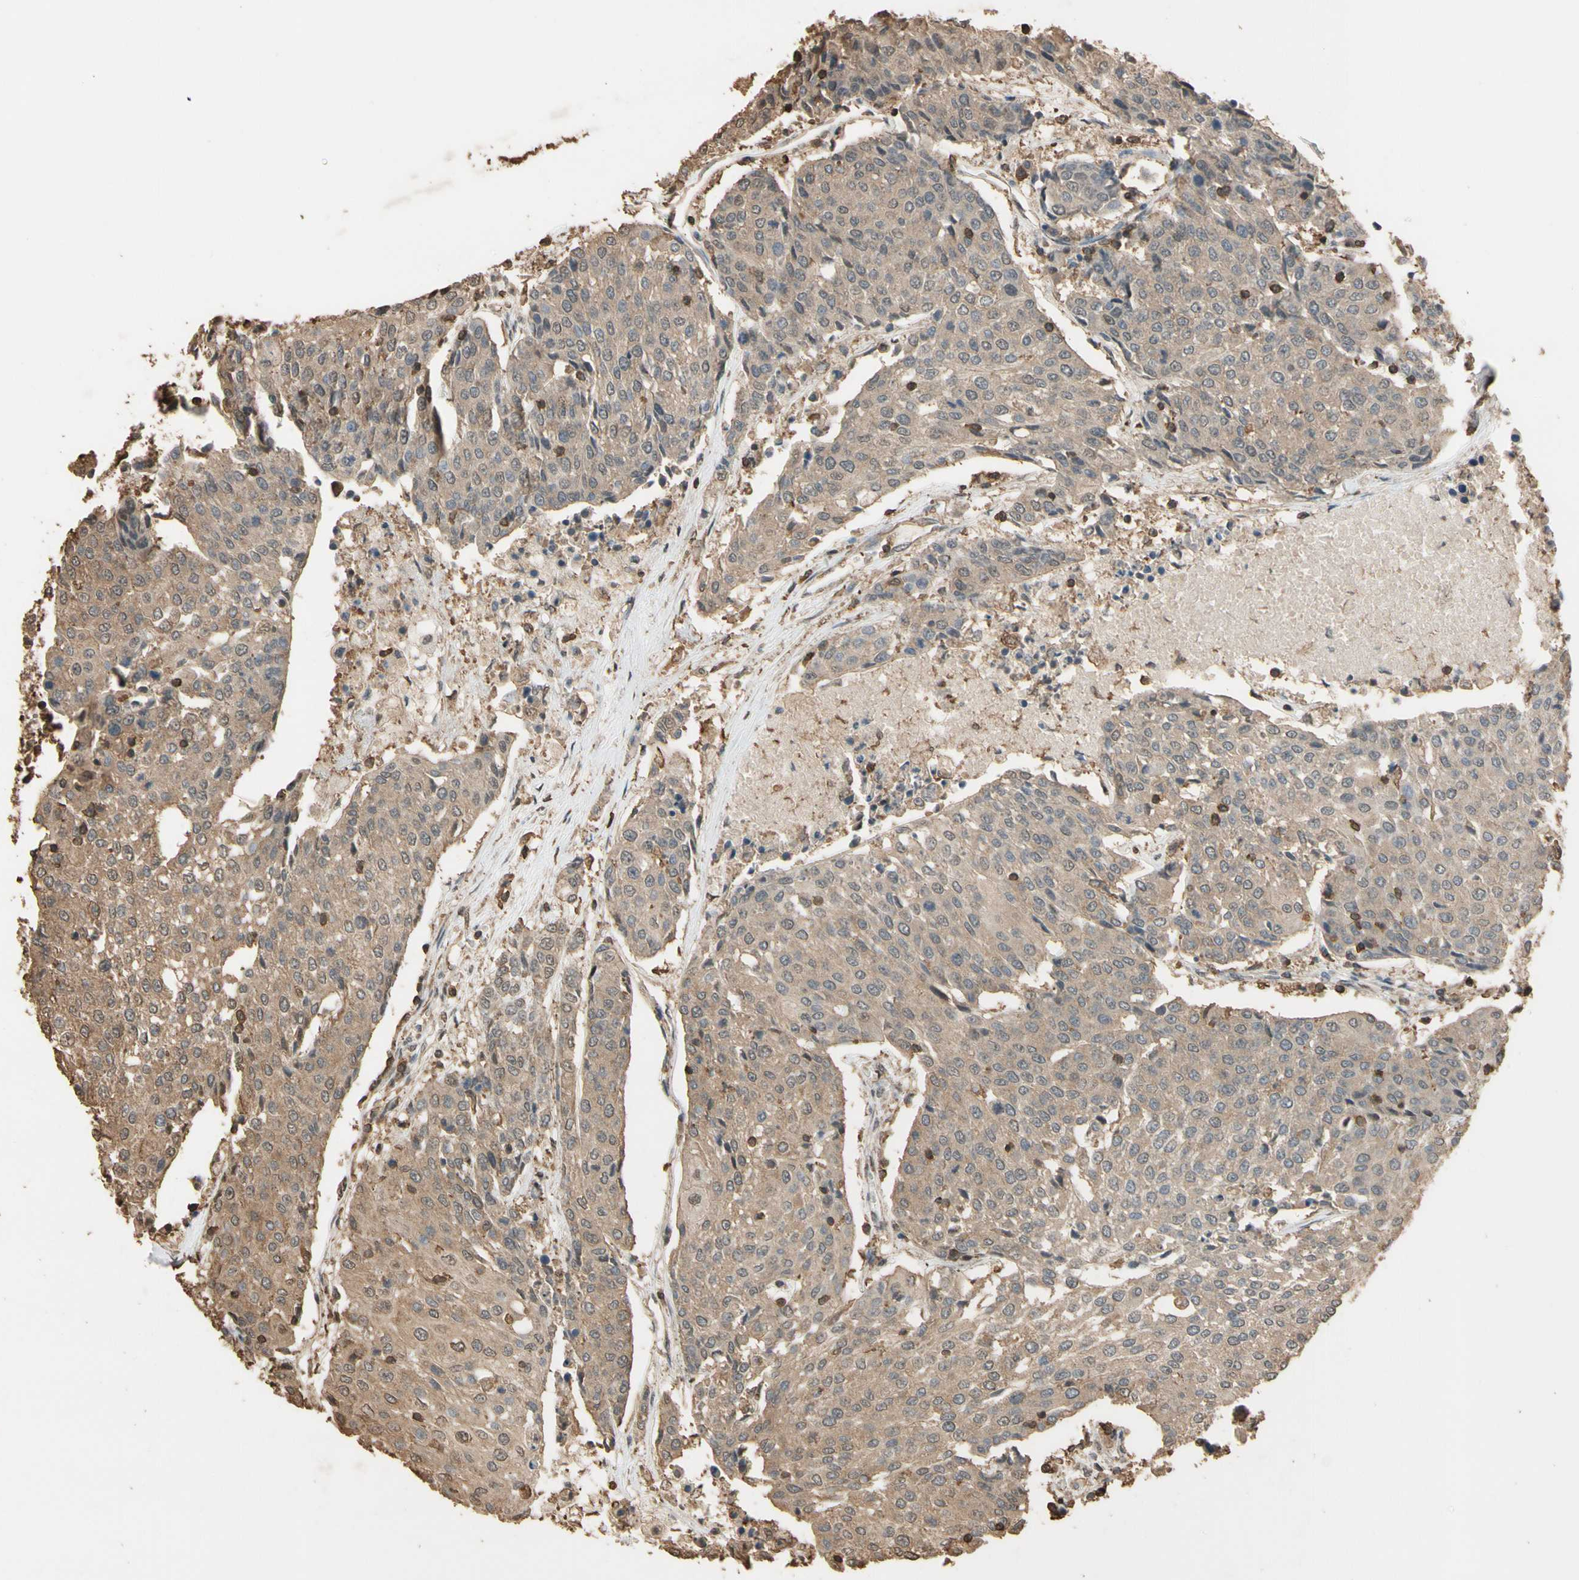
{"staining": {"intensity": "weak", "quantity": ">75%", "location": "cytoplasmic/membranous"}, "tissue": "urothelial cancer", "cell_type": "Tumor cells", "image_type": "cancer", "snomed": [{"axis": "morphology", "description": "Urothelial carcinoma, High grade"}, {"axis": "topography", "description": "Urinary bladder"}], "caption": "Tumor cells display low levels of weak cytoplasmic/membranous positivity in about >75% of cells in human urothelial cancer. The staining is performed using DAB (3,3'-diaminobenzidine) brown chromogen to label protein expression. The nuclei are counter-stained blue using hematoxylin.", "gene": "TNFSF13B", "patient": {"sex": "female", "age": 85}}